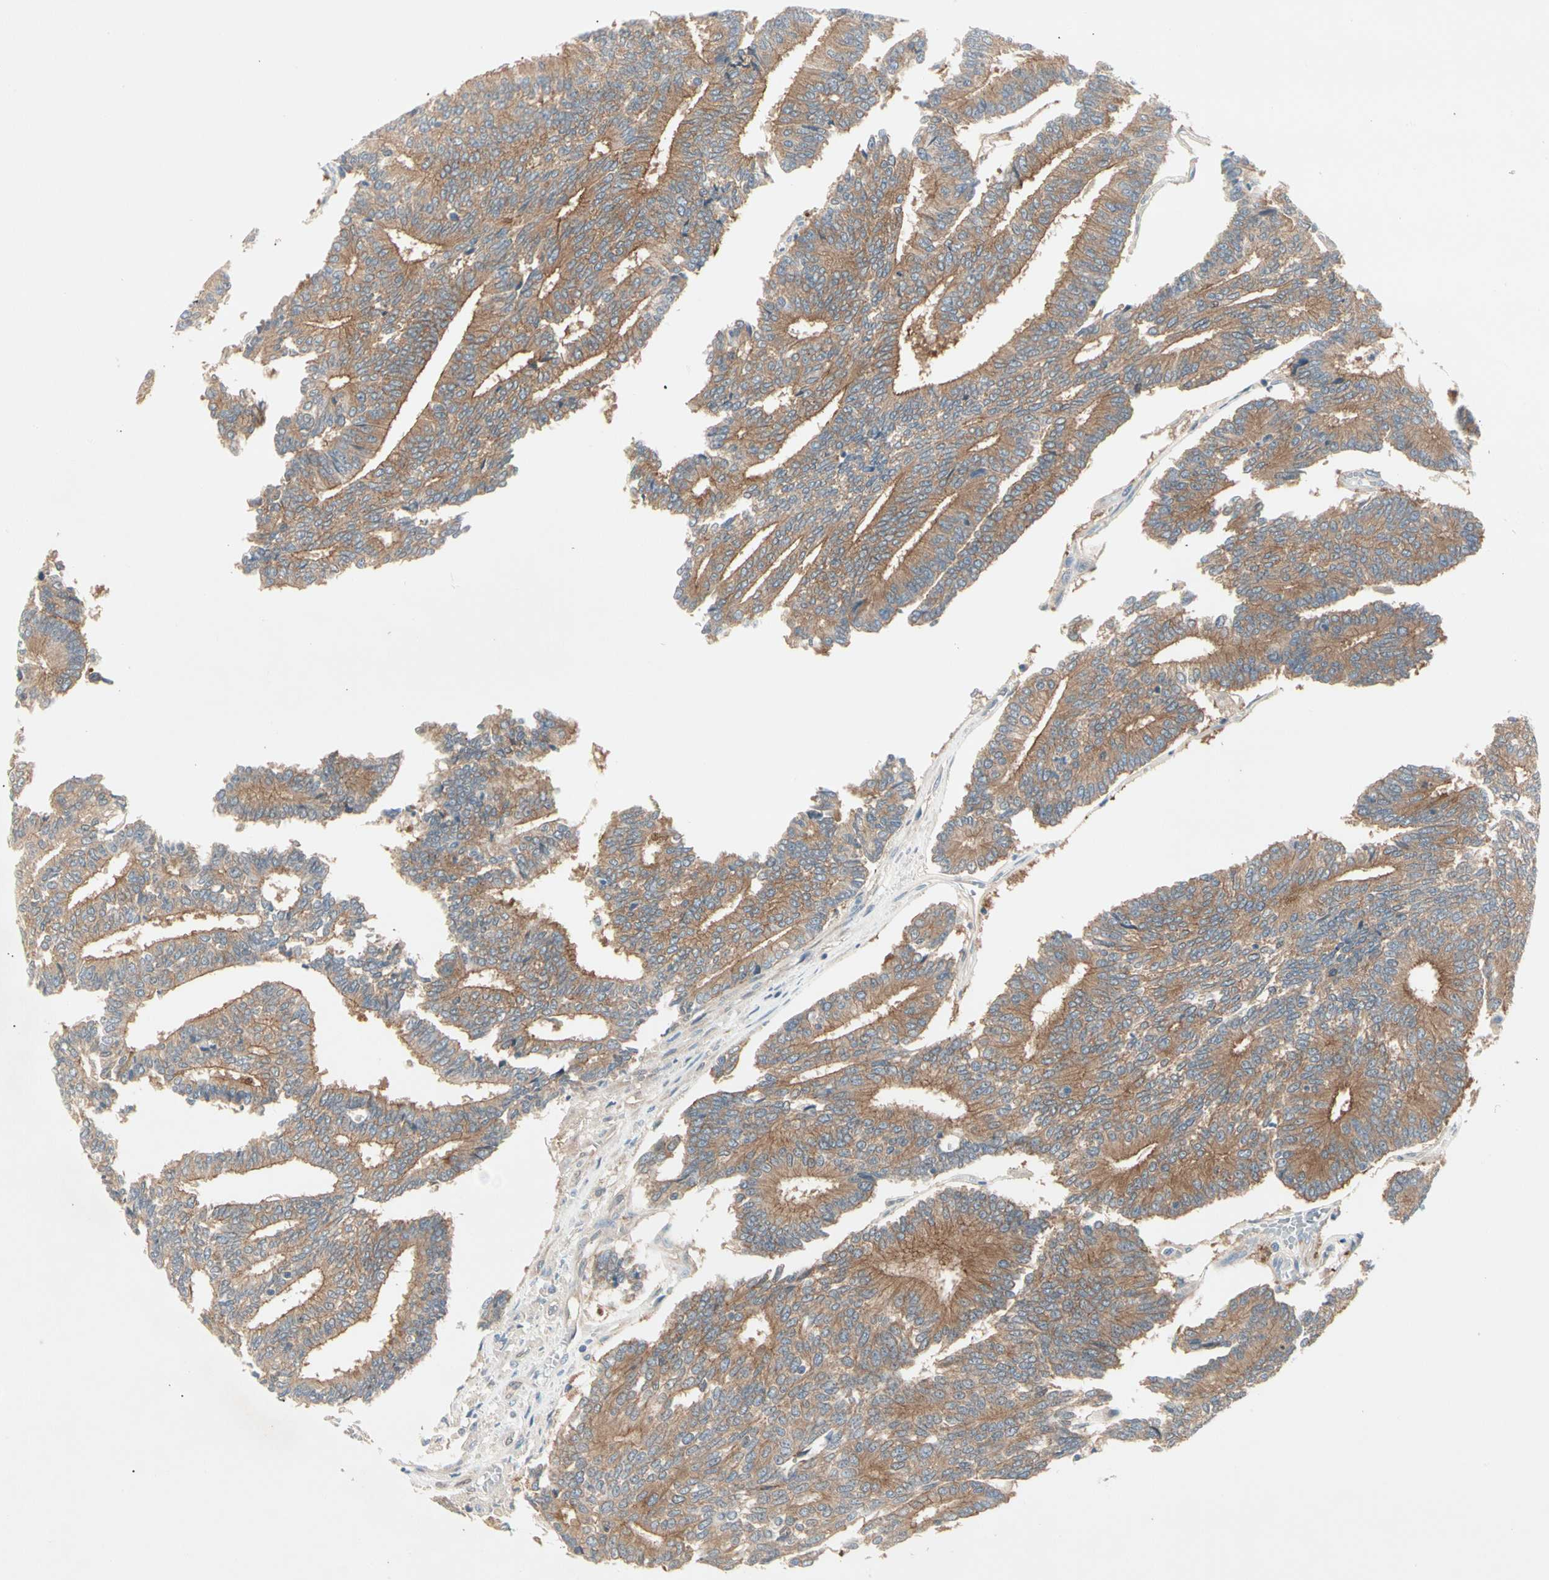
{"staining": {"intensity": "moderate", "quantity": ">75%", "location": "cytoplasmic/membranous"}, "tissue": "prostate cancer", "cell_type": "Tumor cells", "image_type": "cancer", "snomed": [{"axis": "morphology", "description": "Adenocarcinoma, High grade"}, {"axis": "topography", "description": "Prostate"}], "caption": "DAB immunohistochemical staining of human prostate cancer demonstrates moderate cytoplasmic/membranous protein positivity in approximately >75% of tumor cells. (DAB (3,3'-diaminobenzidine) = brown stain, brightfield microscopy at high magnification).", "gene": "IL1R1", "patient": {"sex": "male", "age": 55}}